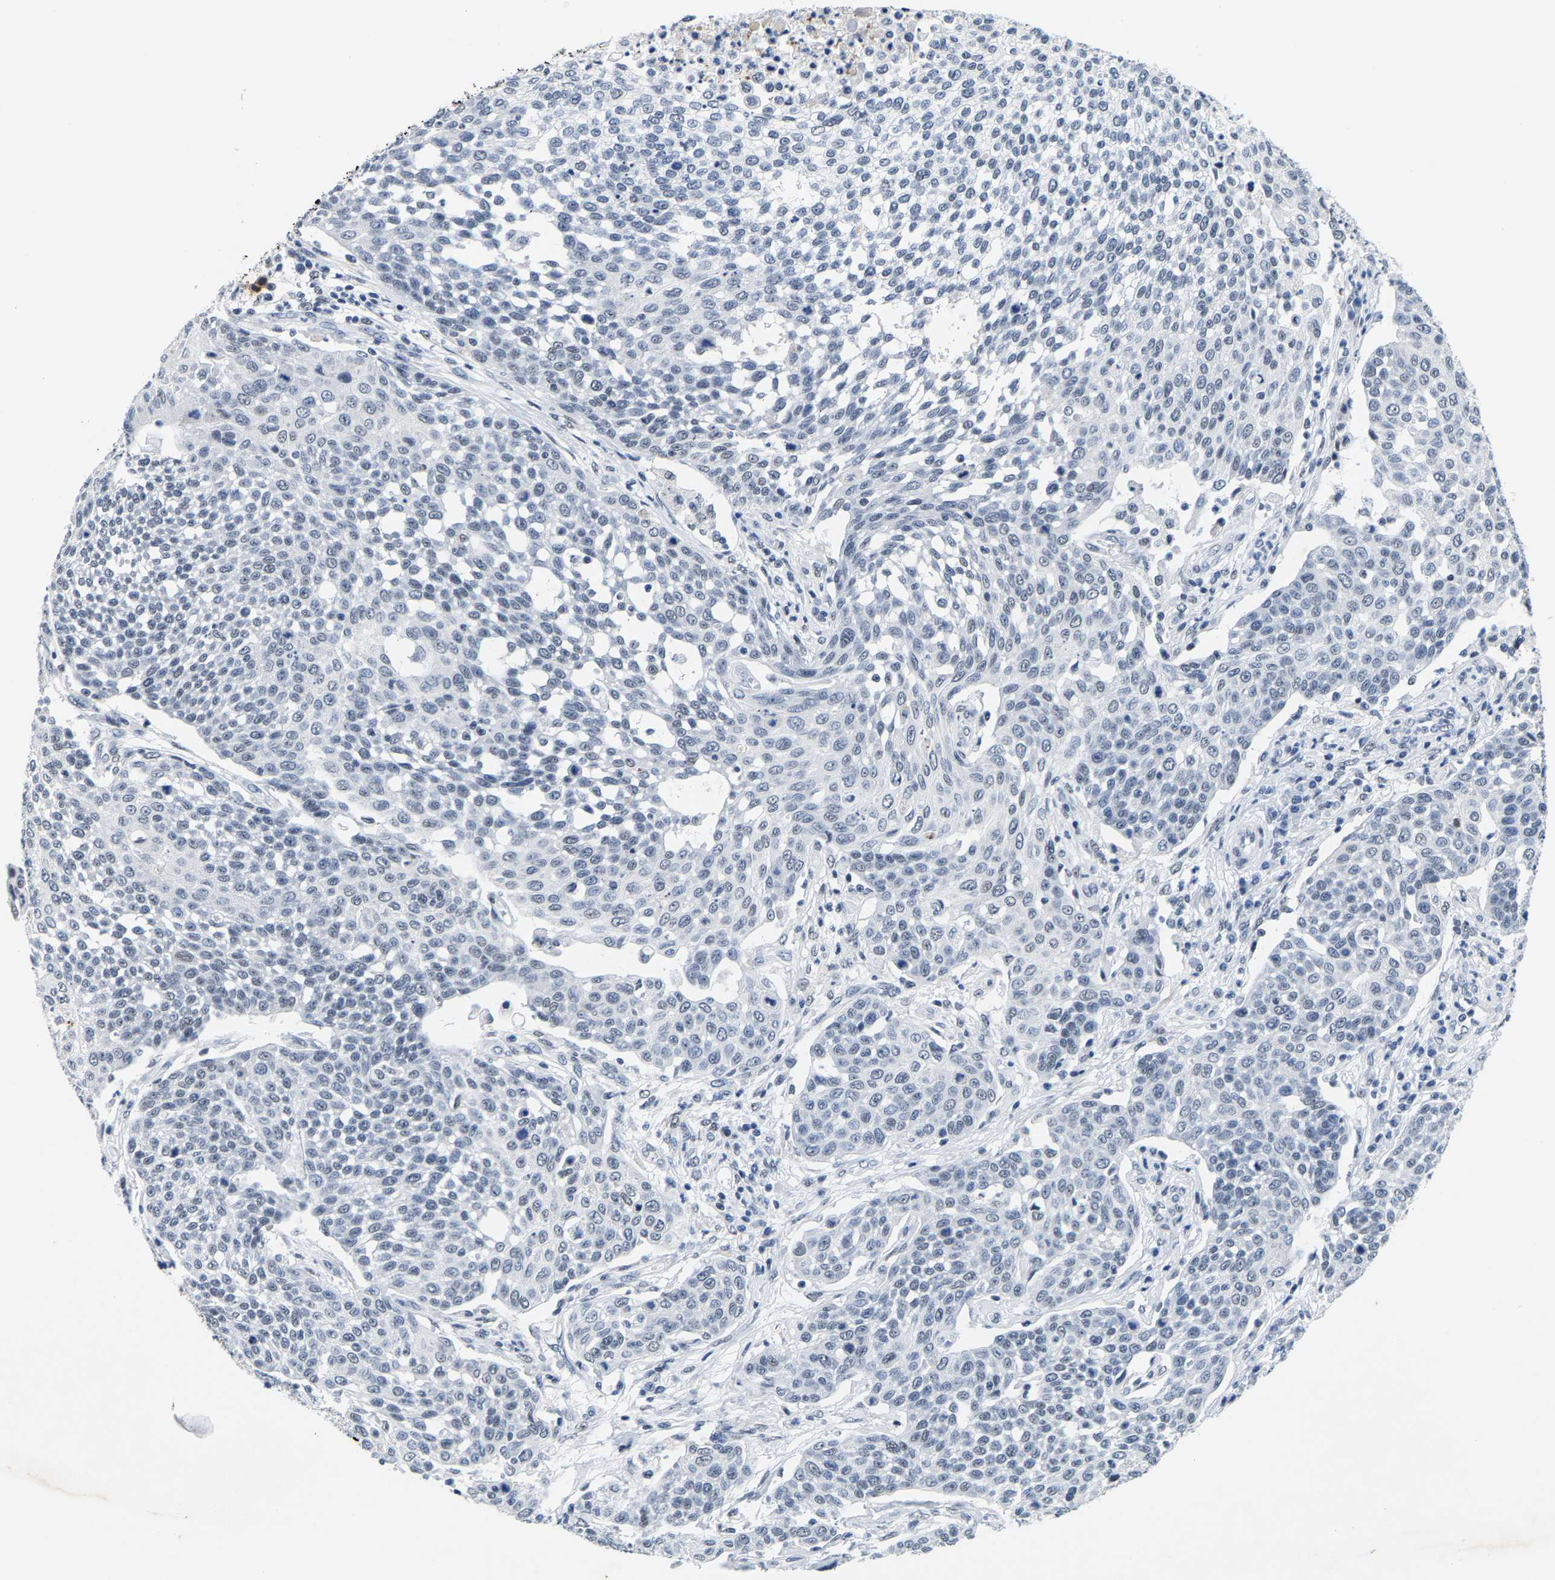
{"staining": {"intensity": "negative", "quantity": "none", "location": "none"}, "tissue": "cervical cancer", "cell_type": "Tumor cells", "image_type": "cancer", "snomed": [{"axis": "morphology", "description": "Squamous cell carcinoma, NOS"}, {"axis": "topography", "description": "Cervix"}], "caption": "DAB immunohistochemical staining of human cervical cancer displays no significant positivity in tumor cells.", "gene": "SETD1B", "patient": {"sex": "female", "age": 34}}